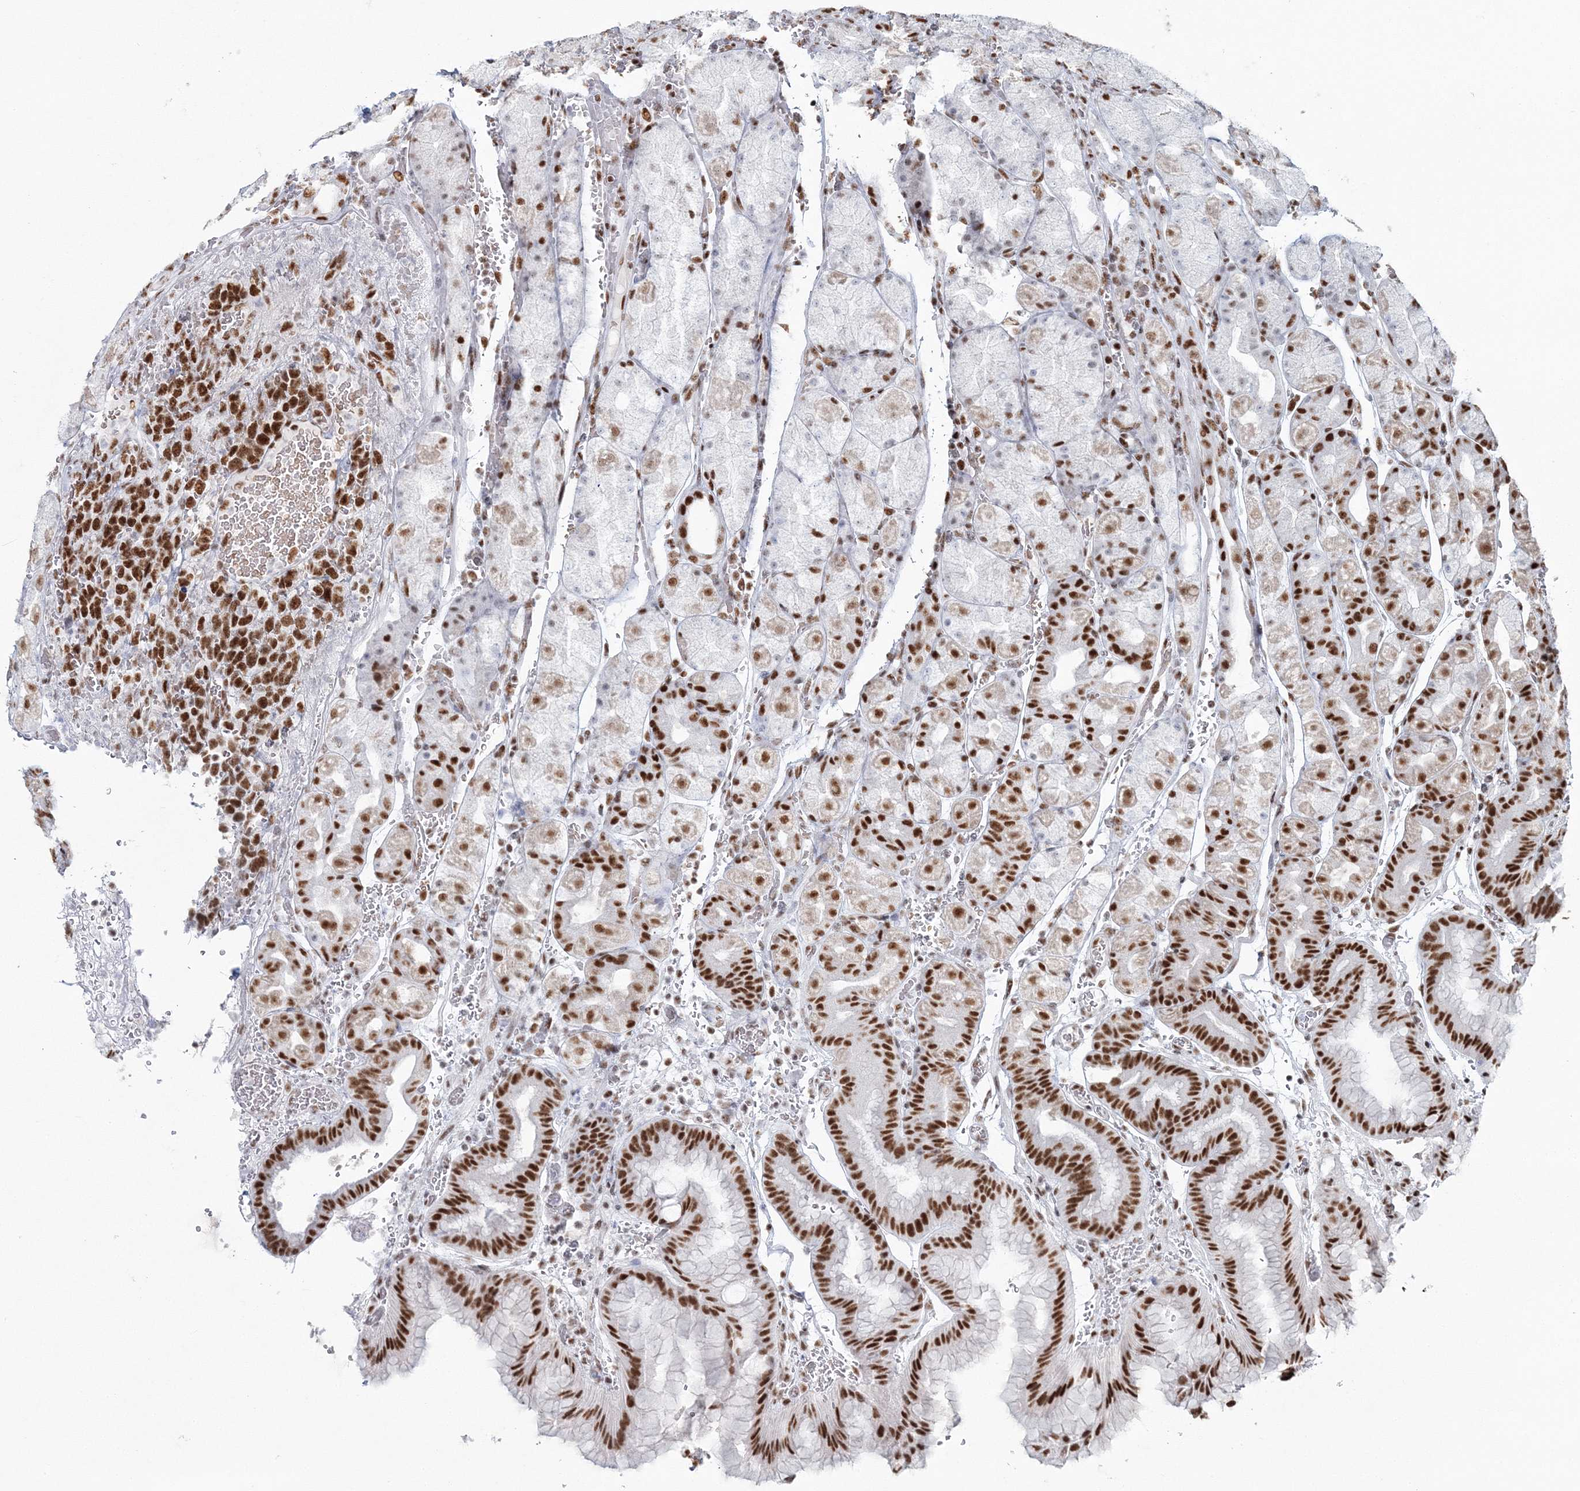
{"staining": {"intensity": "strong", "quantity": "25%-75%", "location": "nuclear"}, "tissue": "stomach", "cell_type": "Glandular cells", "image_type": "normal", "snomed": [{"axis": "morphology", "description": "Normal tissue, NOS"}, {"axis": "morphology", "description": "Carcinoid, malignant, NOS"}, {"axis": "topography", "description": "Stomach, upper"}], "caption": "Immunohistochemical staining of benign human stomach reveals strong nuclear protein positivity in approximately 25%-75% of glandular cells. Nuclei are stained in blue.", "gene": "ENSG00000290315", "patient": {"sex": "male", "age": 39}}